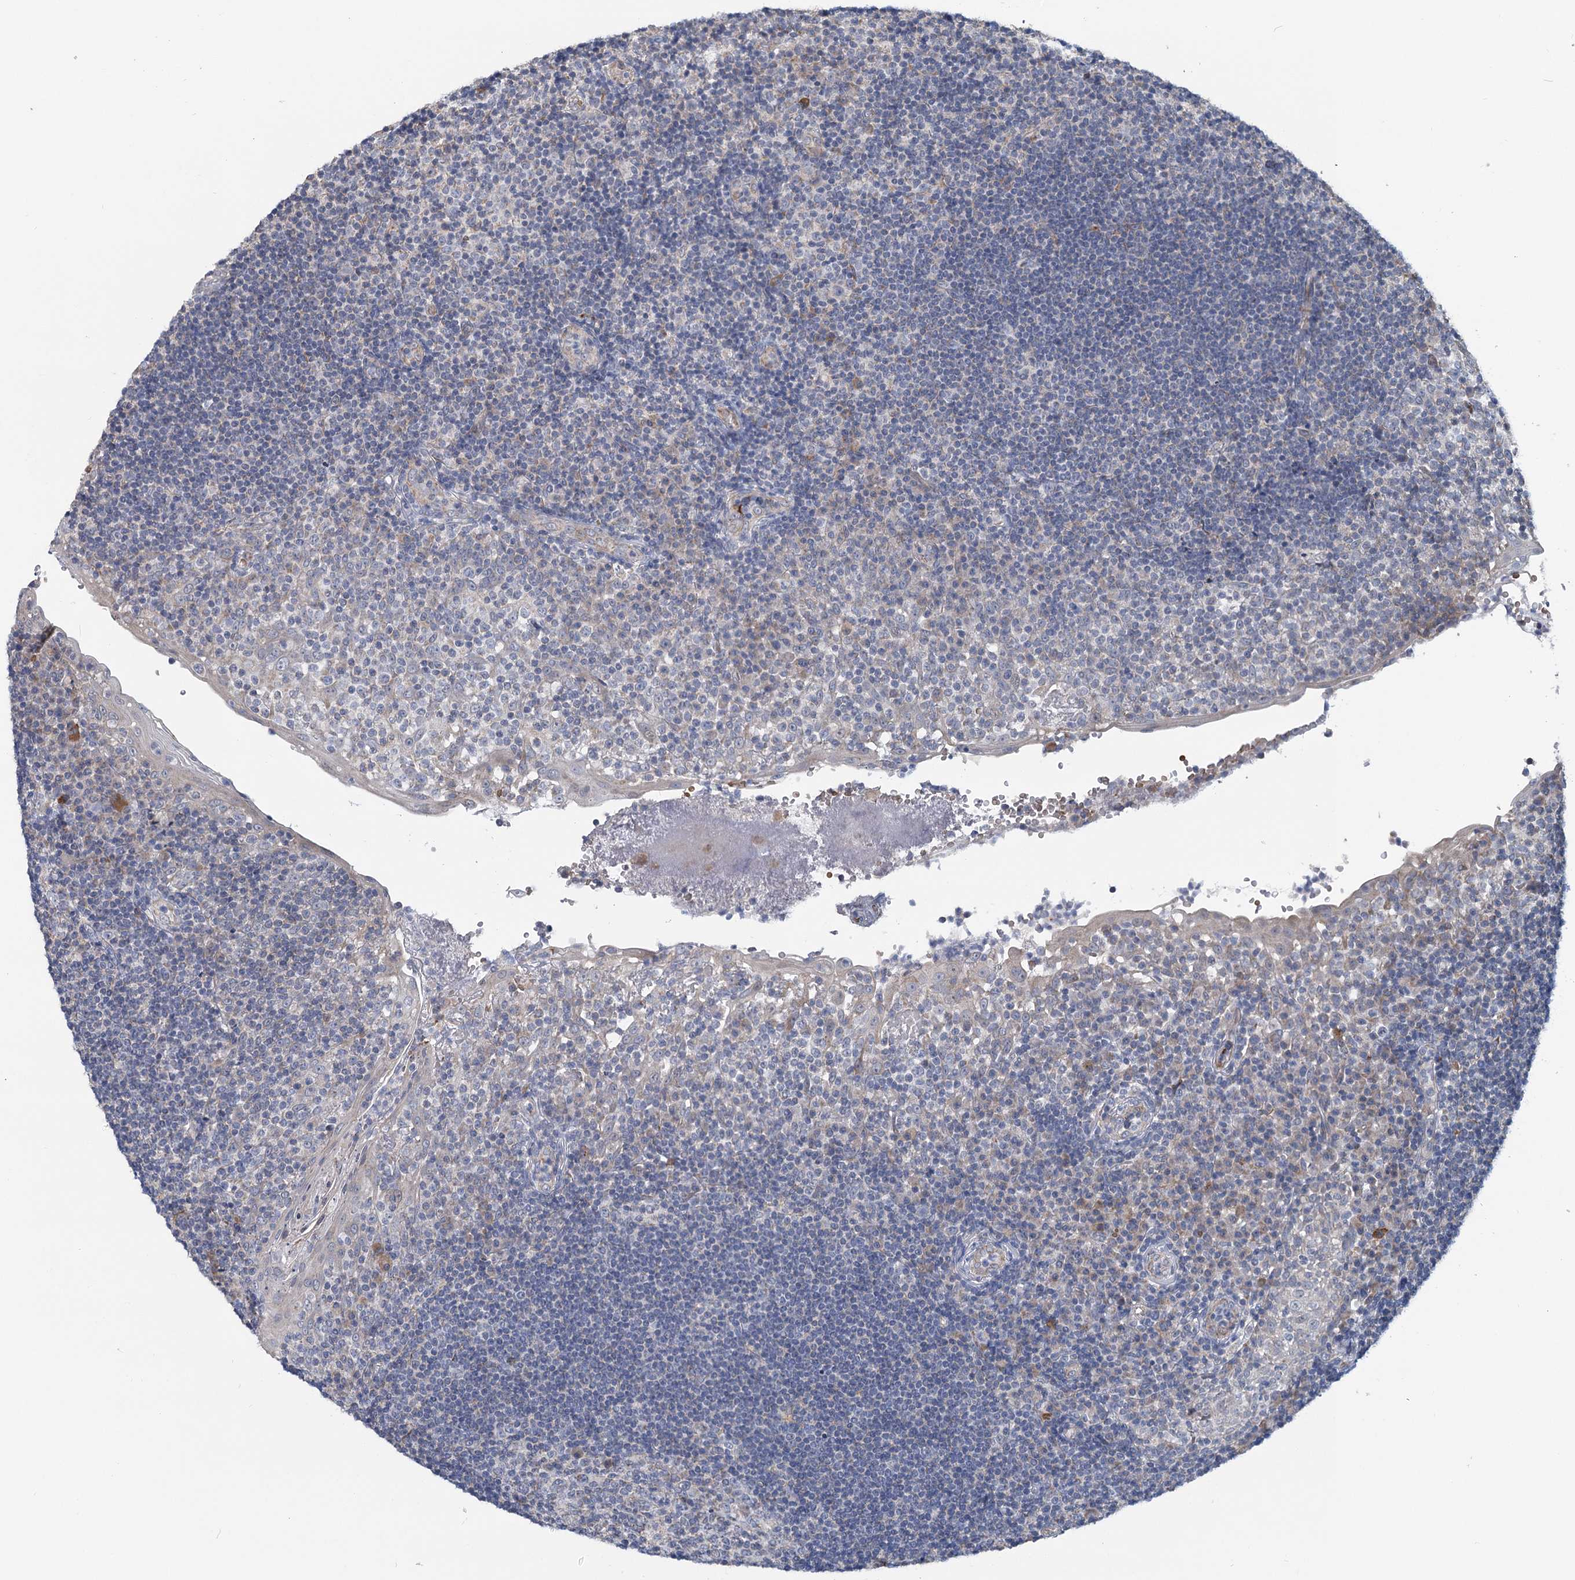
{"staining": {"intensity": "weak", "quantity": "<25%", "location": "cytoplasmic/membranous"}, "tissue": "tonsil", "cell_type": "Germinal center cells", "image_type": "normal", "snomed": [{"axis": "morphology", "description": "Normal tissue, NOS"}, {"axis": "topography", "description": "Tonsil"}], "caption": "DAB immunohistochemical staining of normal tonsil exhibits no significant expression in germinal center cells.", "gene": "CIB4", "patient": {"sex": "female", "age": 40}}